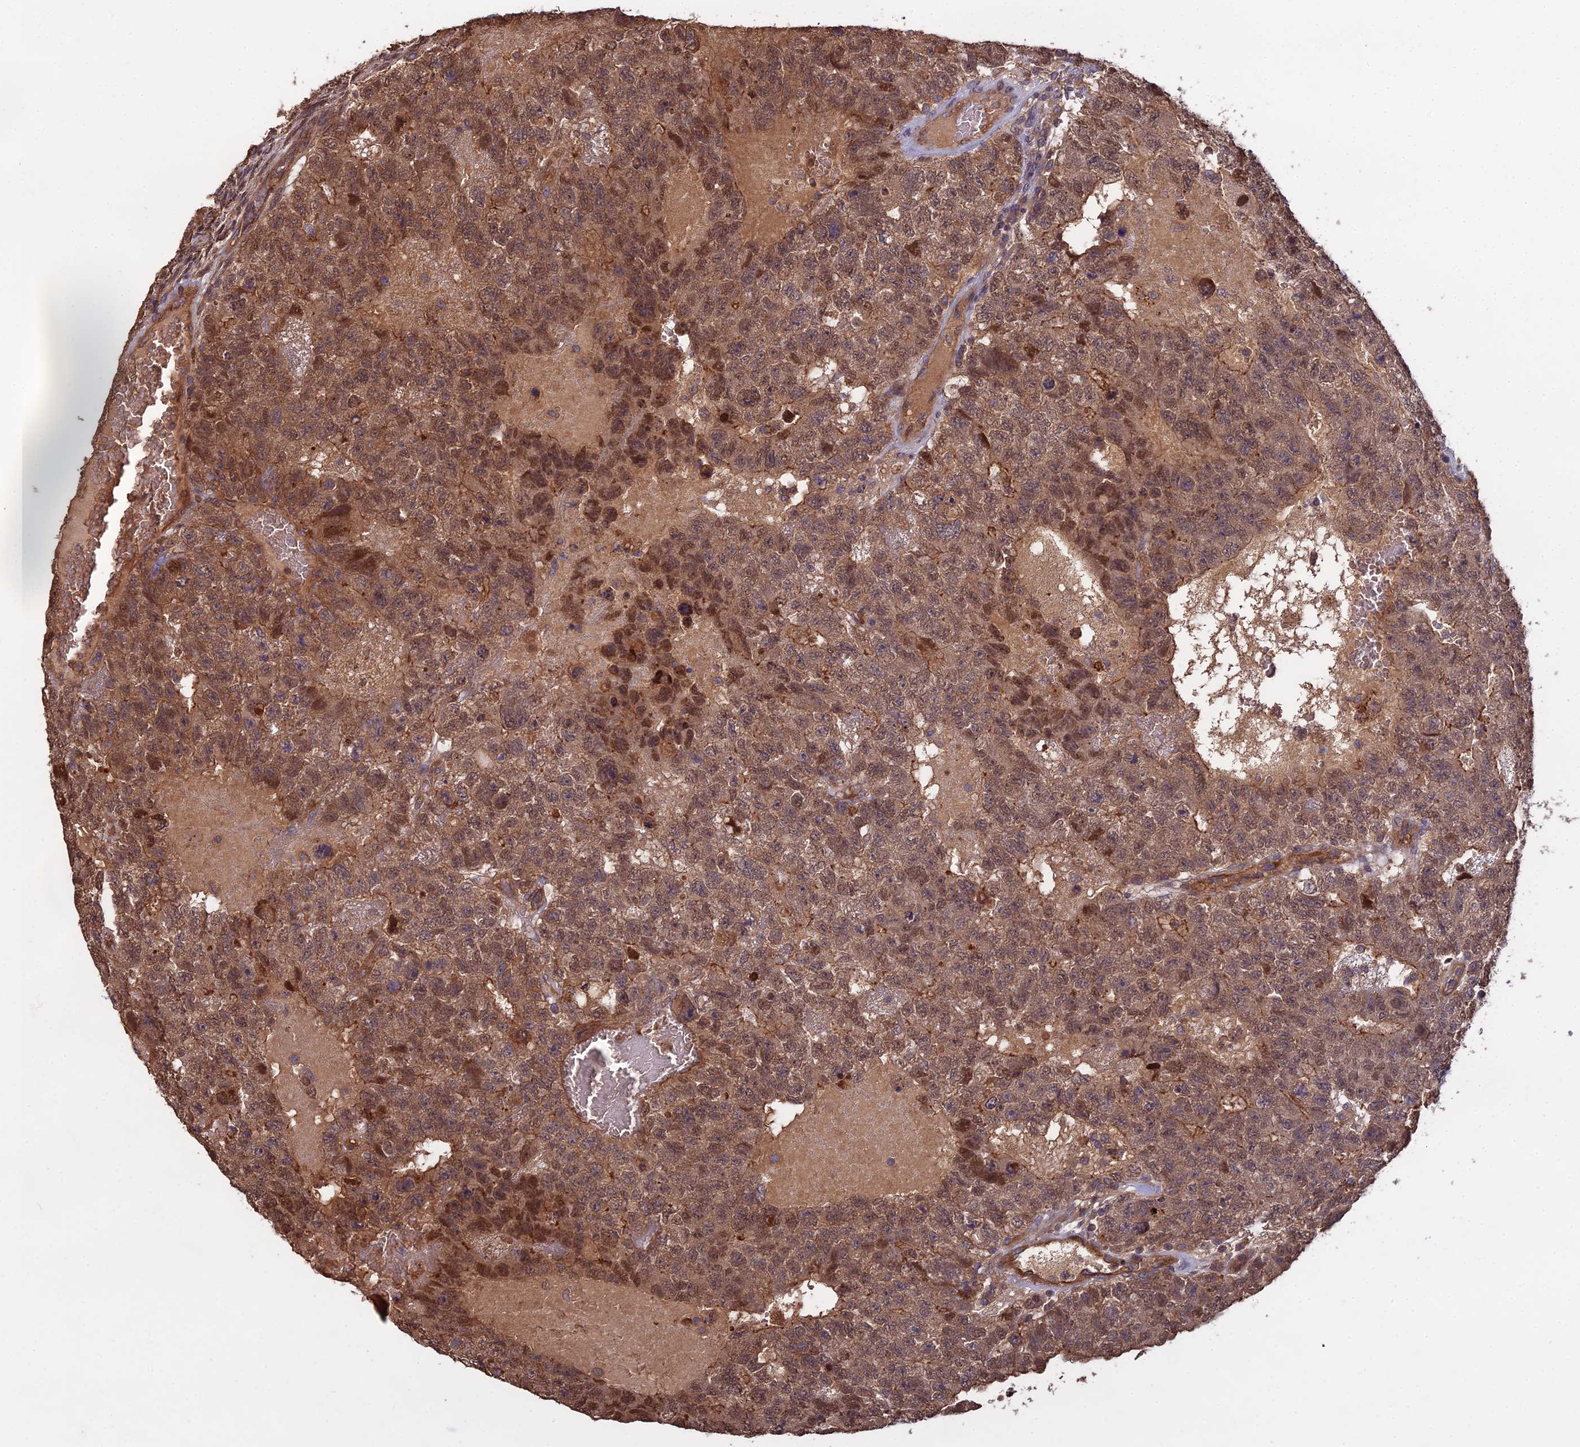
{"staining": {"intensity": "moderate", "quantity": ">75%", "location": "cytoplasmic/membranous,nuclear"}, "tissue": "testis cancer", "cell_type": "Tumor cells", "image_type": "cancer", "snomed": [{"axis": "morphology", "description": "Carcinoma, Embryonal, NOS"}, {"axis": "topography", "description": "Testis"}], "caption": "Testis cancer tissue reveals moderate cytoplasmic/membranous and nuclear staining in approximately >75% of tumor cells, visualized by immunohistochemistry.", "gene": "GALR2", "patient": {"sex": "male", "age": 26}}